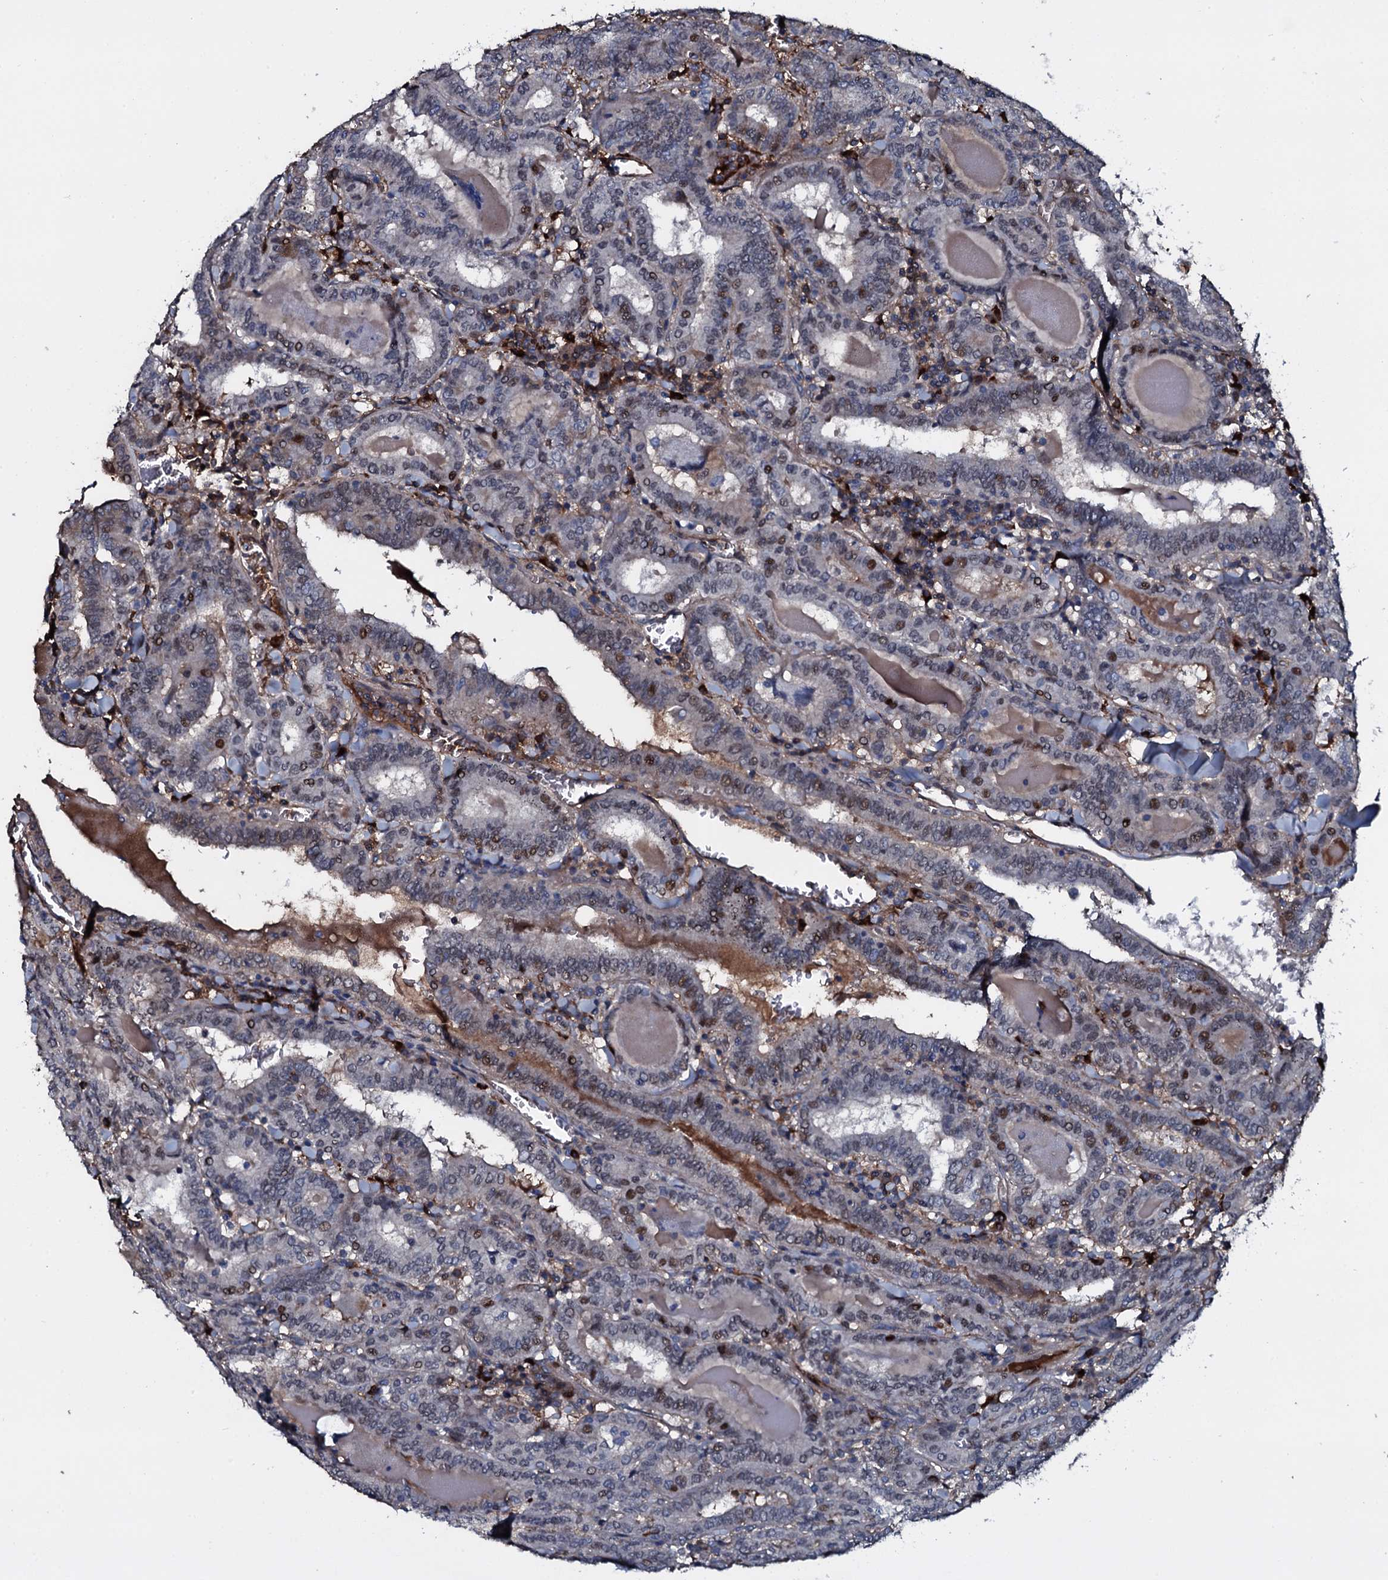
{"staining": {"intensity": "weak", "quantity": "25%-75%", "location": "nuclear"}, "tissue": "thyroid cancer", "cell_type": "Tumor cells", "image_type": "cancer", "snomed": [{"axis": "morphology", "description": "Papillary adenocarcinoma, NOS"}, {"axis": "topography", "description": "Thyroid gland"}], "caption": "Thyroid cancer (papillary adenocarcinoma) tissue shows weak nuclear expression in approximately 25%-75% of tumor cells, visualized by immunohistochemistry.", "gene": "LYG2", "patient": {"sex": "female", "age": 72}}